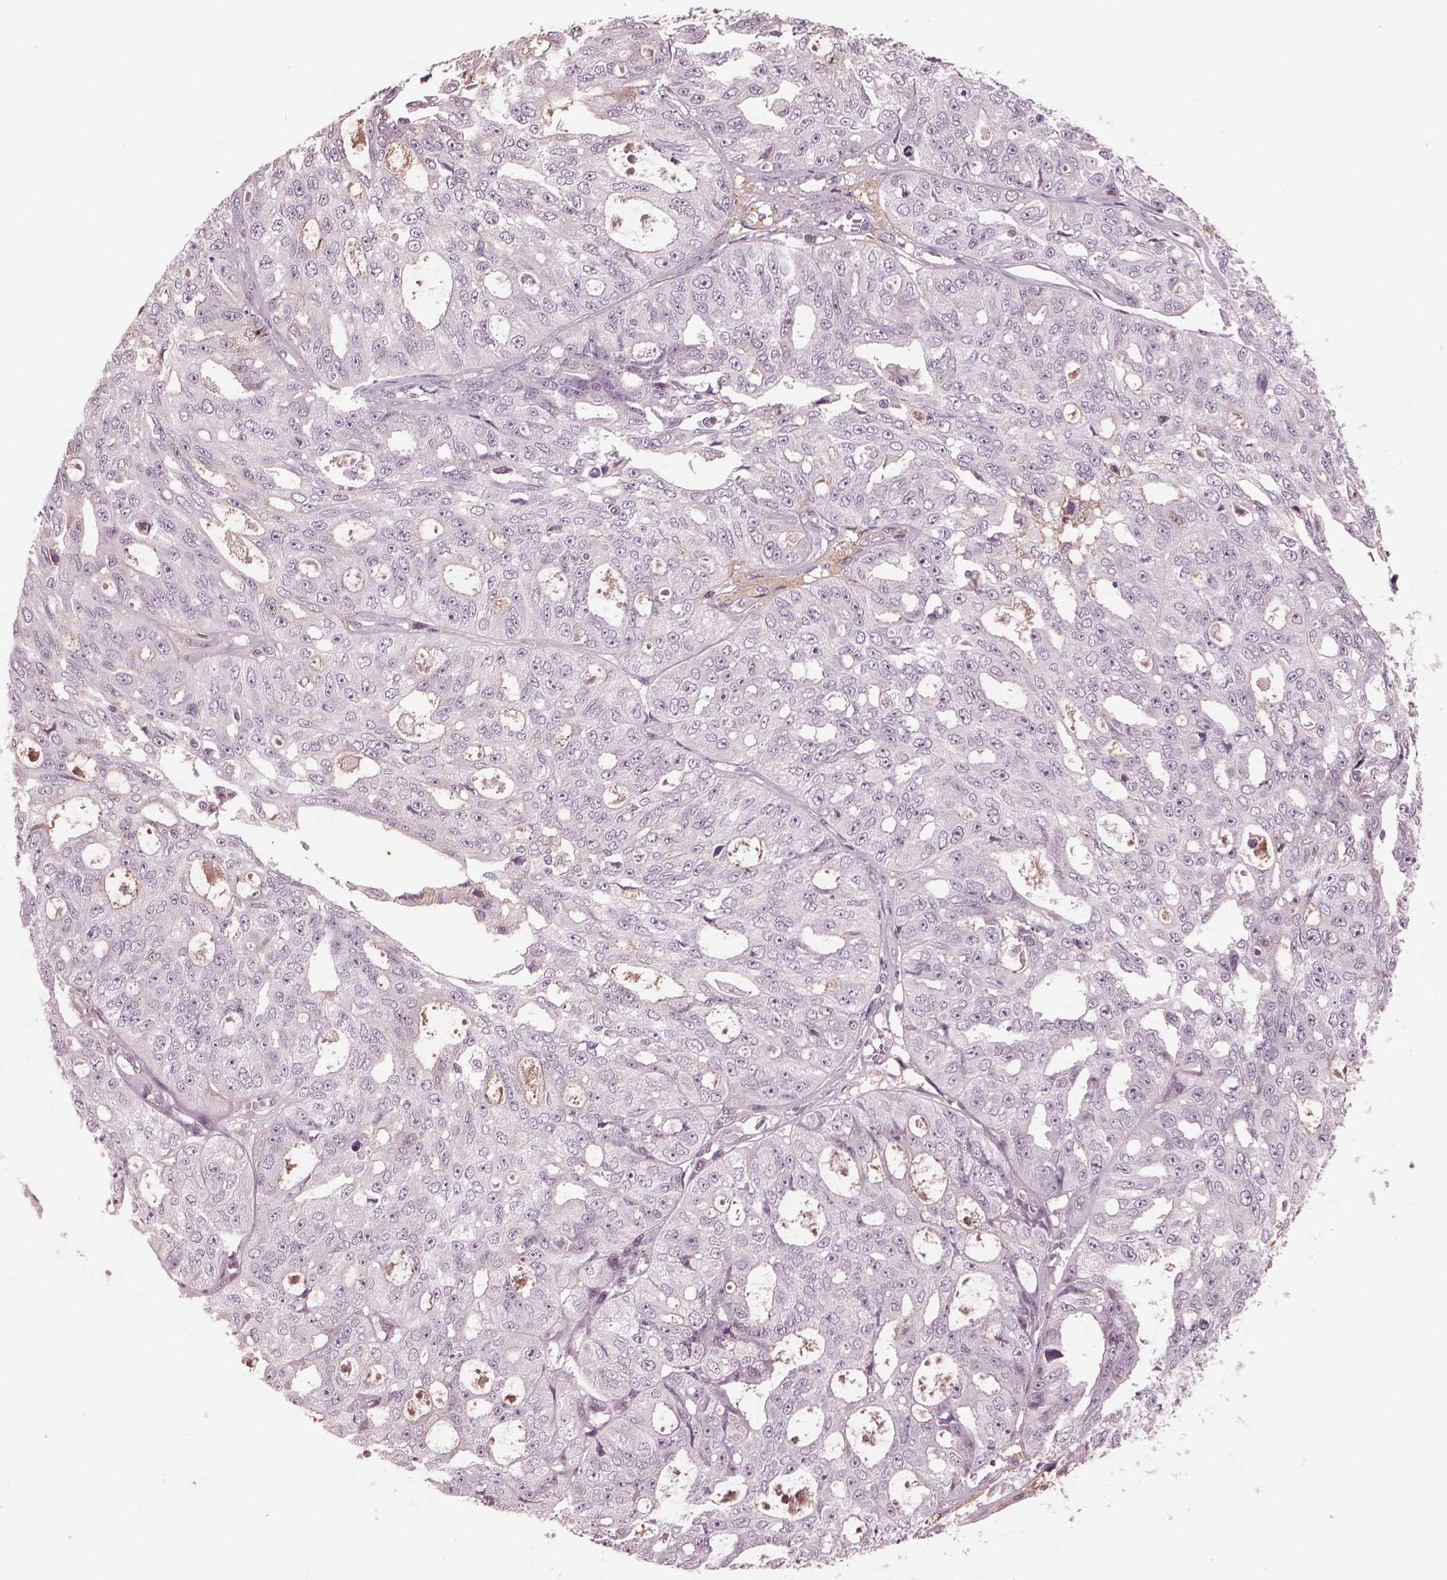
{"staining": {"intensity": "negative", "quantity": "none", "location": "none"}, "tissue": "ovarian cancer", "cell_type": "Tumor cells", "image_type": "cancer", "snomed": [{"axis": "morphology", "description": "Carcinoma, endometroid"}, {"axis": "topography", "description": "Ovary"}], "caption": "Ovarian endometroid carcinoma was stained to show a protein in brown. There is no significant positivity in tumor cells. Nuclei are stained in blue.", "gene": "PTX4", "patient": {"sex": "female", "age": 65}}